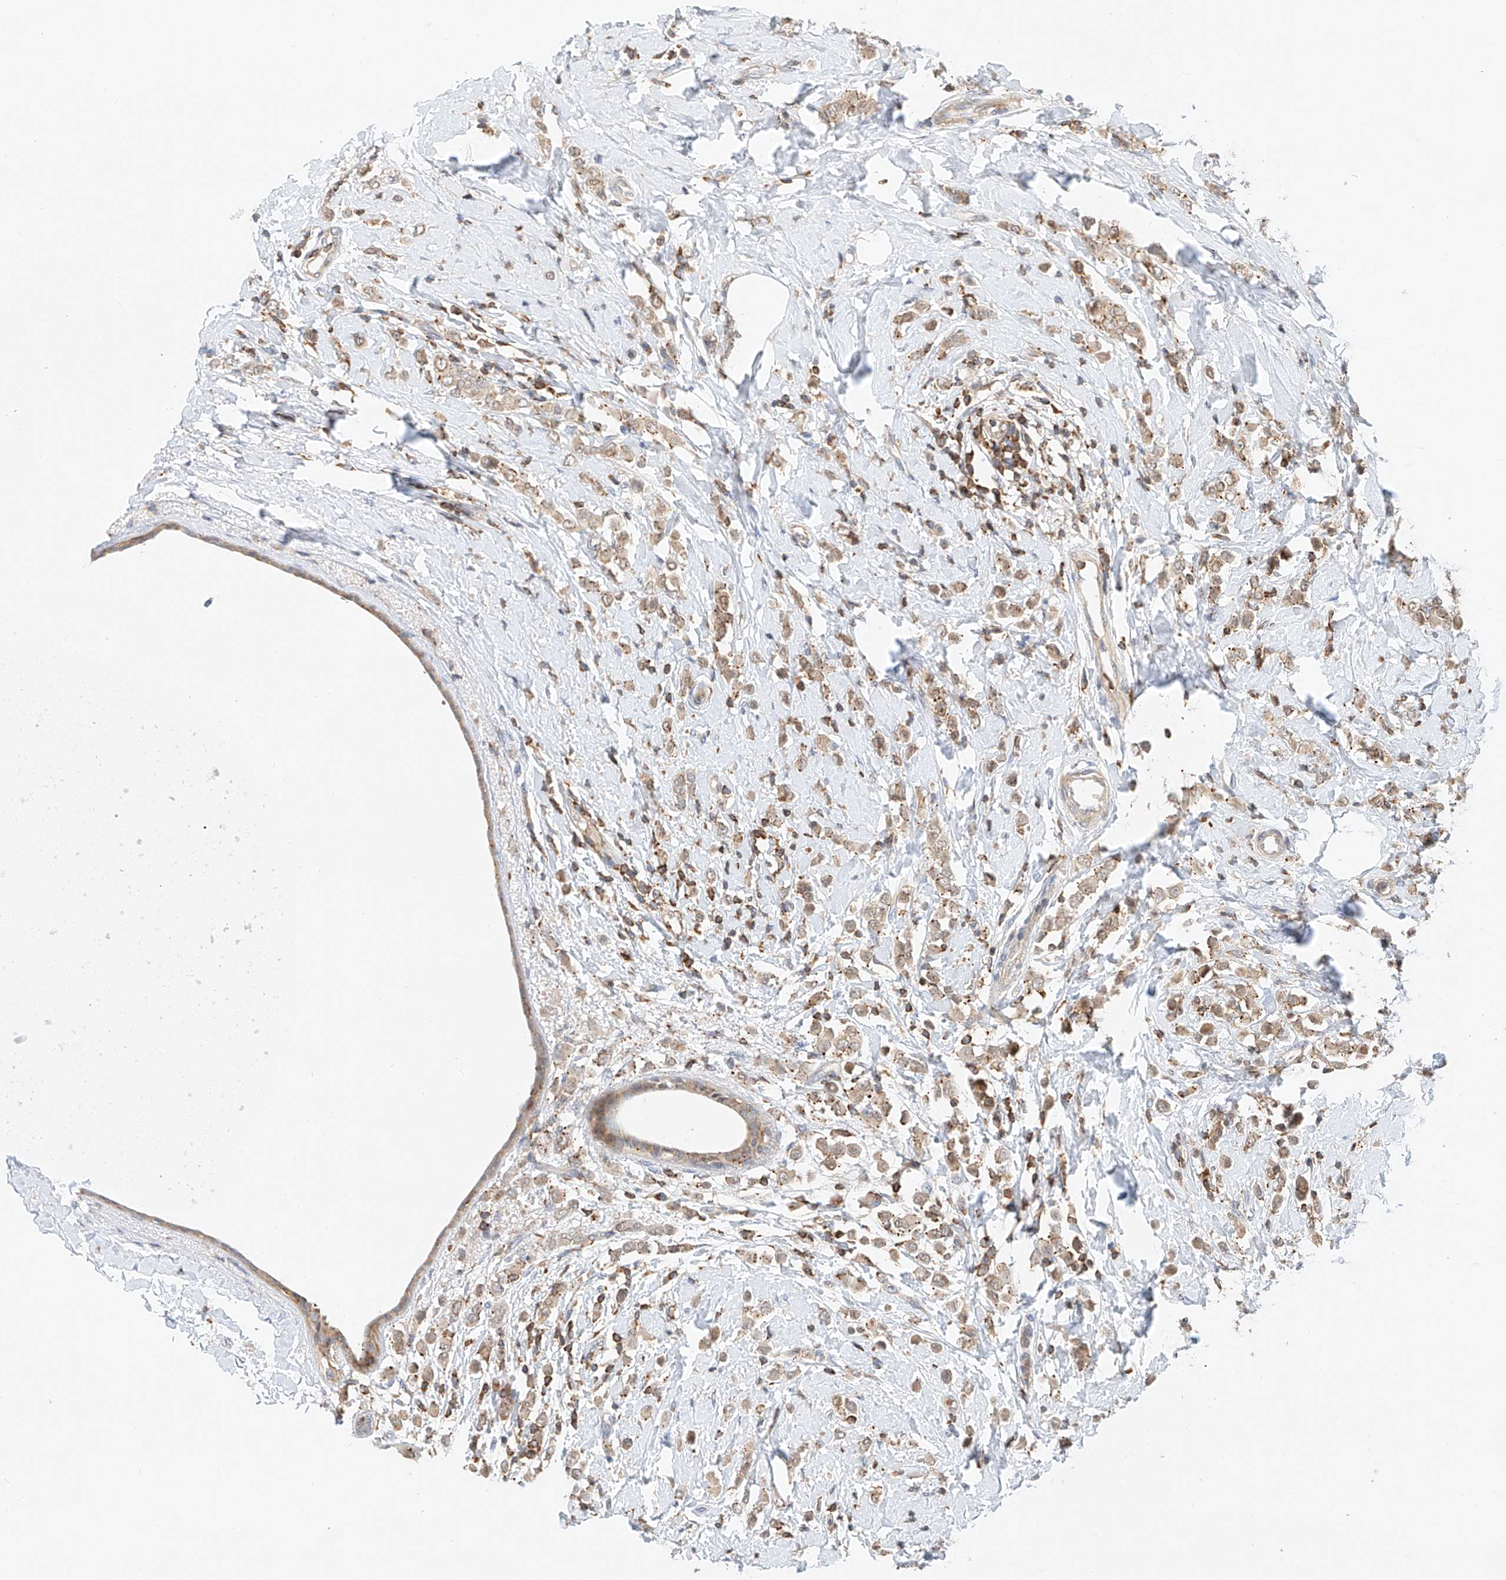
{"staining": {"intensity": "weak", "quantity": ">75%", "location": "cytoplasmic/membranous"}, "tissue": "breast cancer", "cell_type": "Tumor cells", "image_type": "cancer", "snomed": [{"axis": "morphology", "description": "Lobular carcinoma"}, {"axis": "topography", "description": "Breast"}], "caption": "Weak cytoplasmic/membranous protein expression is seen in approximately >75% of tumor cells in breast cancer (lobular carcinoma).", "gene": "MFN2", "patient": {"sex": "female", "age": 47}}